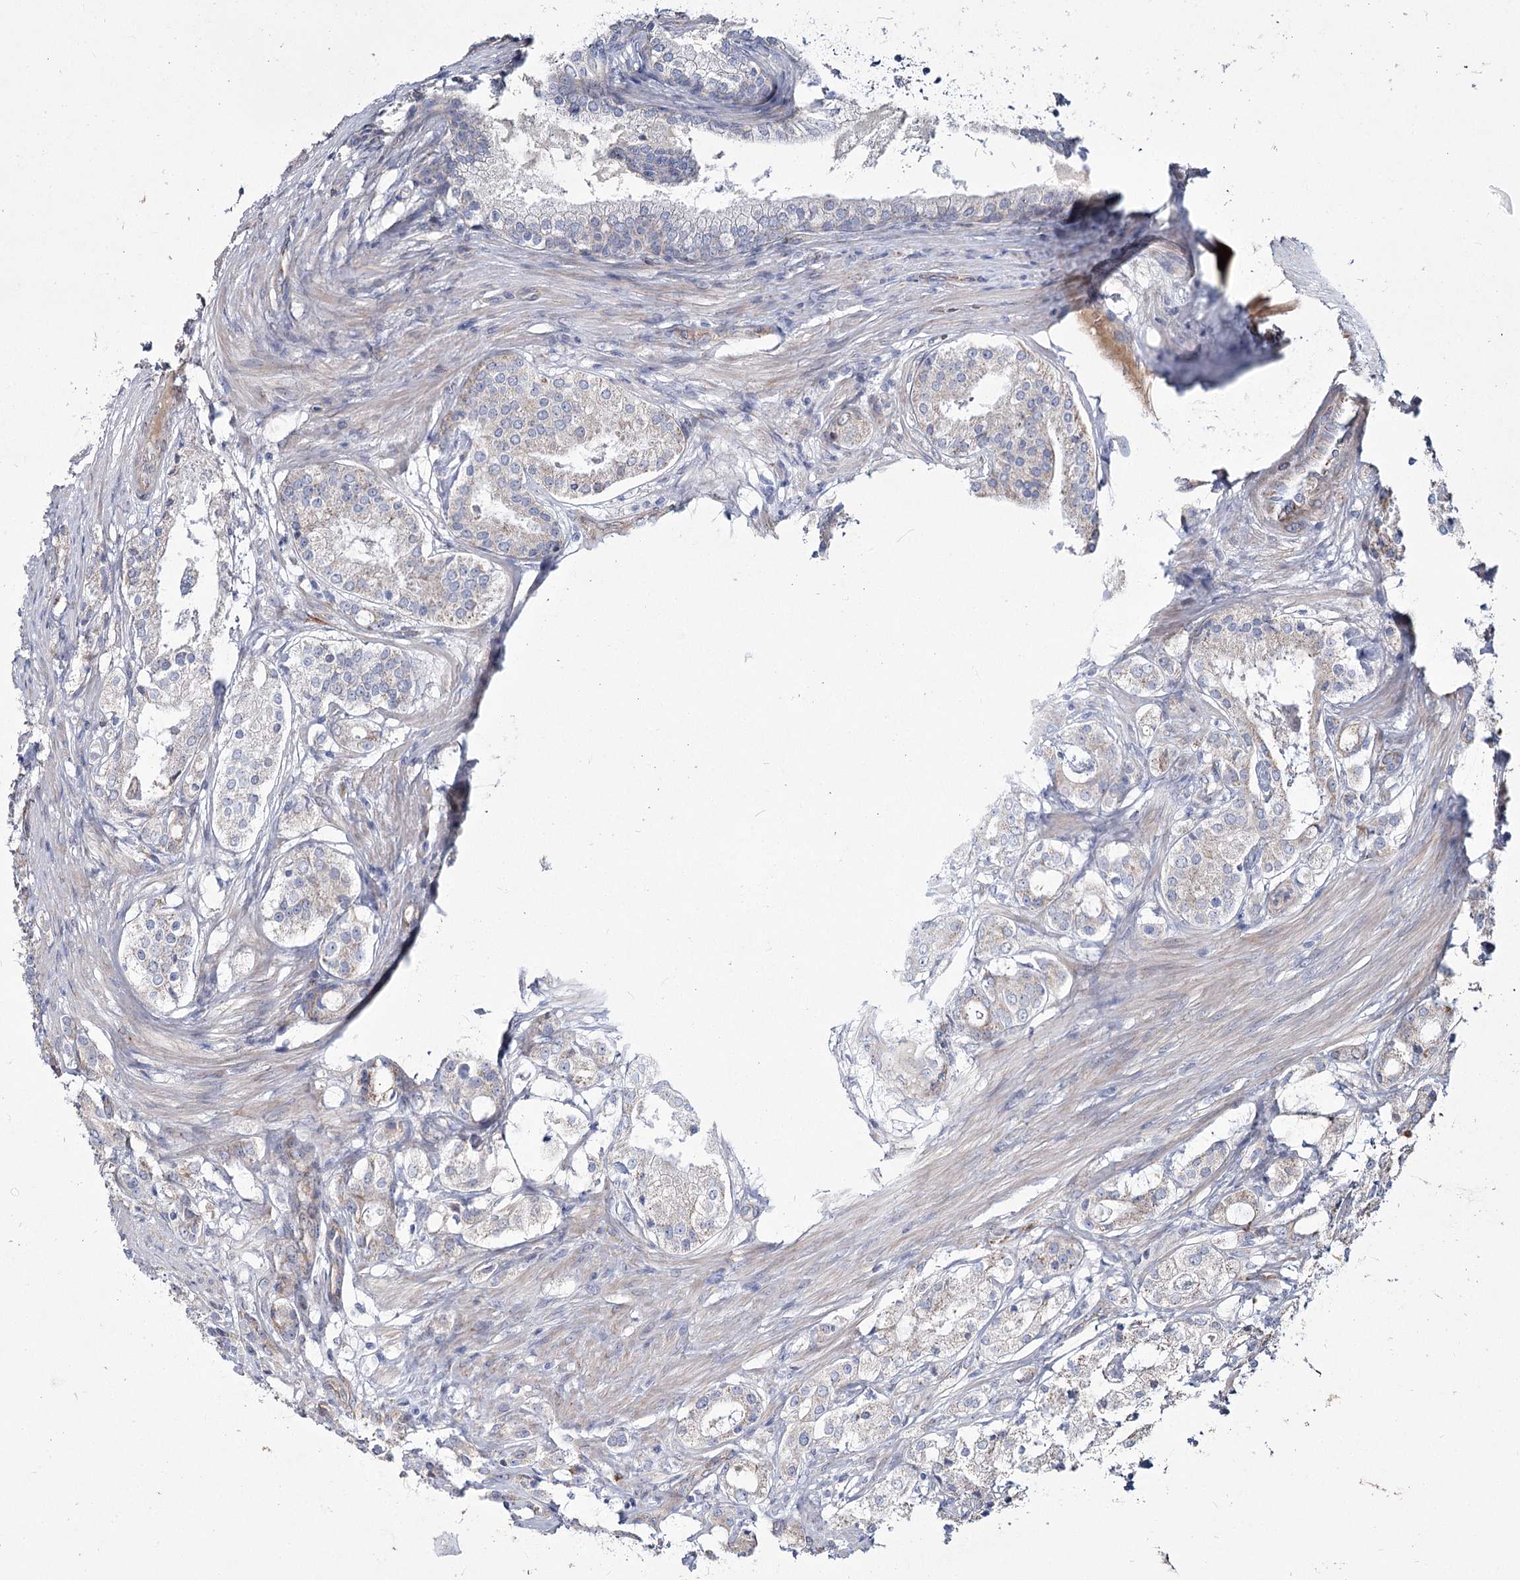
{"staining": {"intensity": "weak", "quantity": "<25%", "location": "cytoplasmic/membranous"}, "tissue": "prostate cancer", "cell_type": "Tumor cells", "image_type": "cancer", "snomed": [{"axis": "morphology", "description": "Adenocarcinoma, High grade"}, {"axis": "topography", "description": "Prostate"}], "caption": "An image of human prostate cancer (high-grade adenocarcinoma) is negative for staining in tumor cells.", "gene": "ME3", "patient": {"sex": "male", "age": 63}}